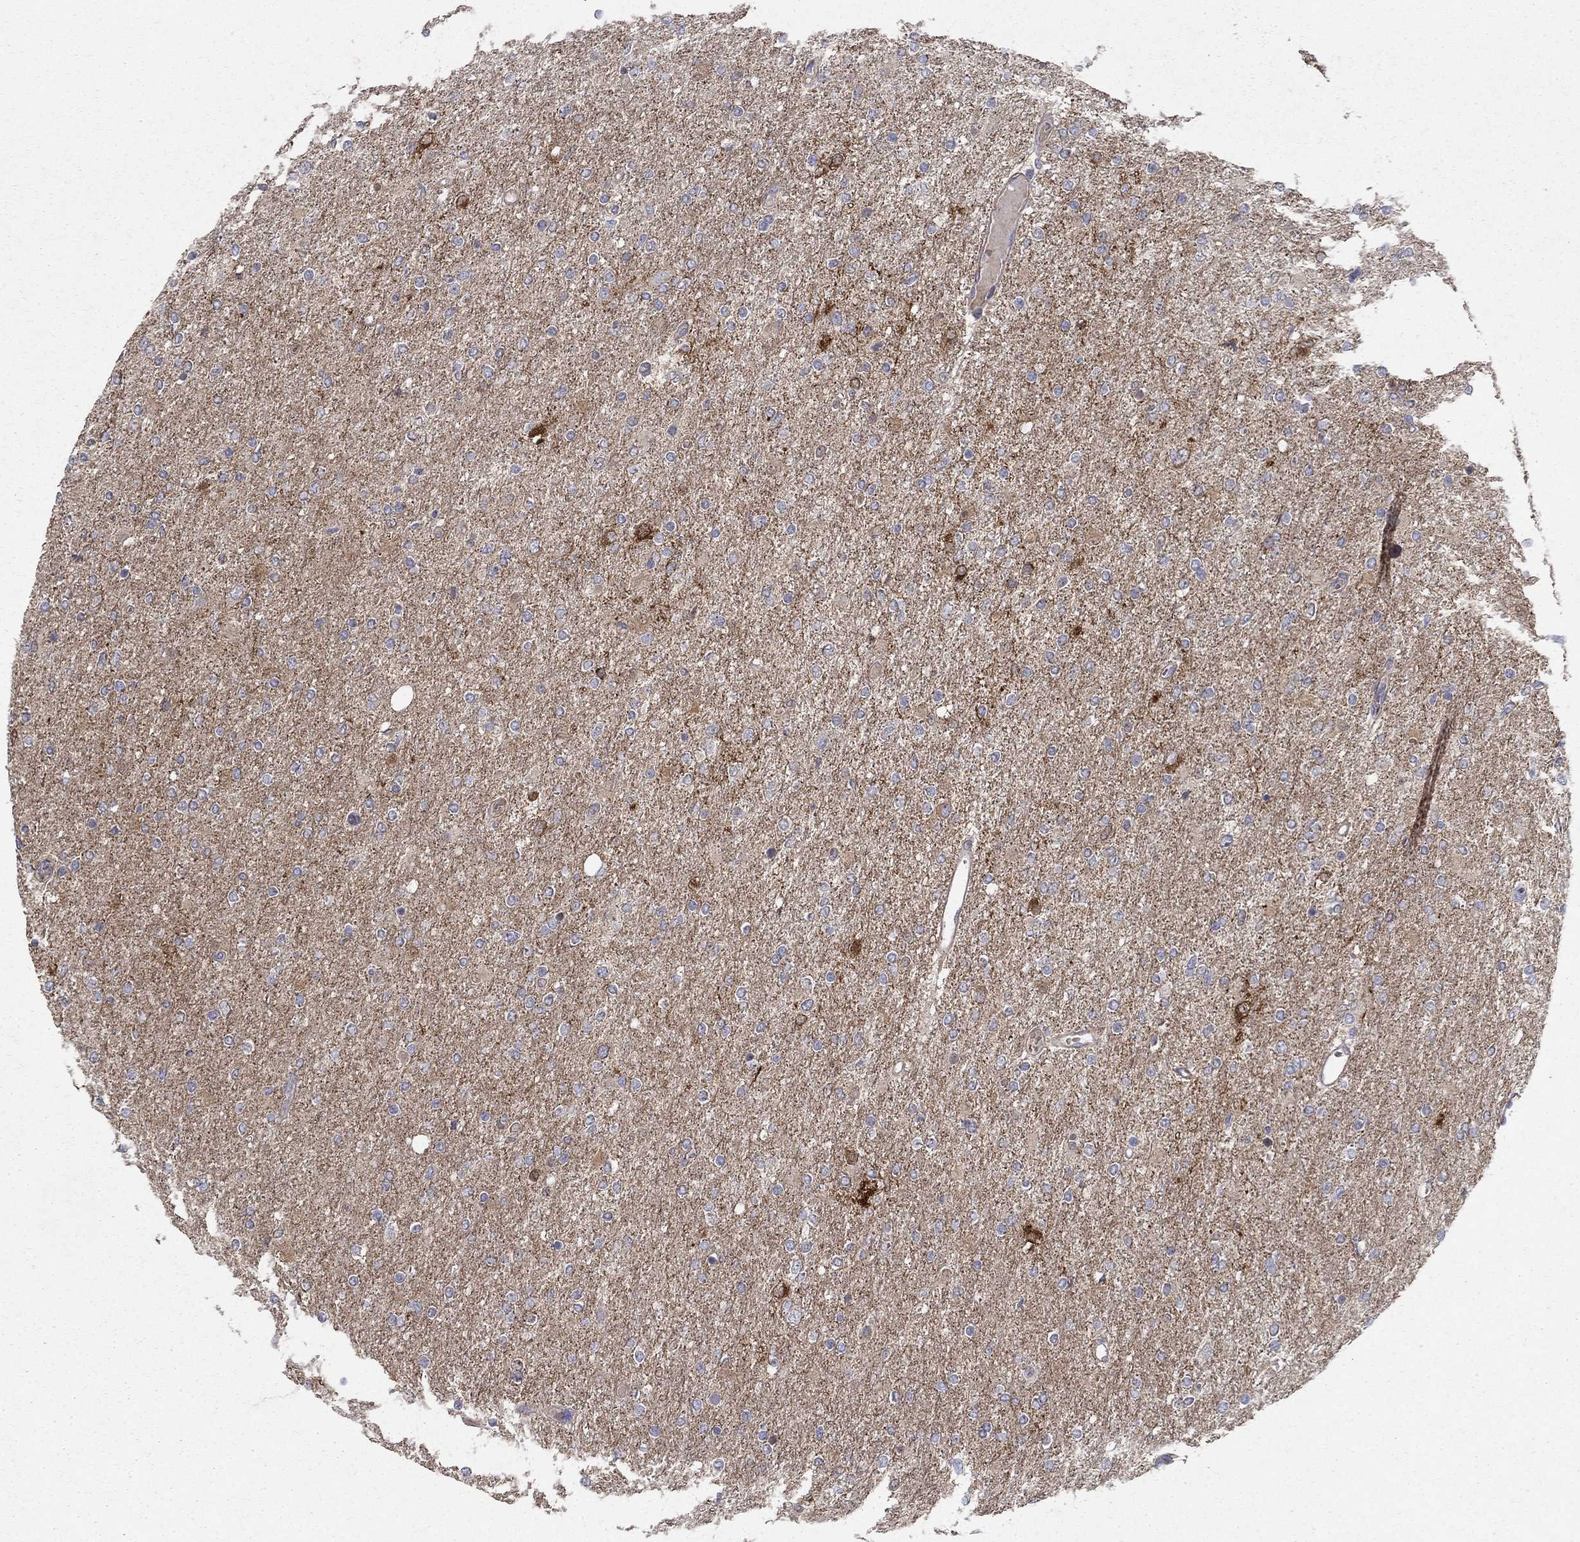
{"staining": {"intensity": "negative", "quantity": "none", "location": "none"}, "tissue": "glioma", "cell_type": "Tumor cells", "image_type": "cancer", "snomed": [{"axis": "morphology", "description": "Glioma, malignant, High grade"}, {"axis": "topography", "description": "Cerebral cortex"}], "caption": "This is an immunohistochemistry image of human malignant glioma (high-grade). There is no expression in tumor cells.", "gene": "MPP2", "patient": {"sex": "male", "age": 70}}